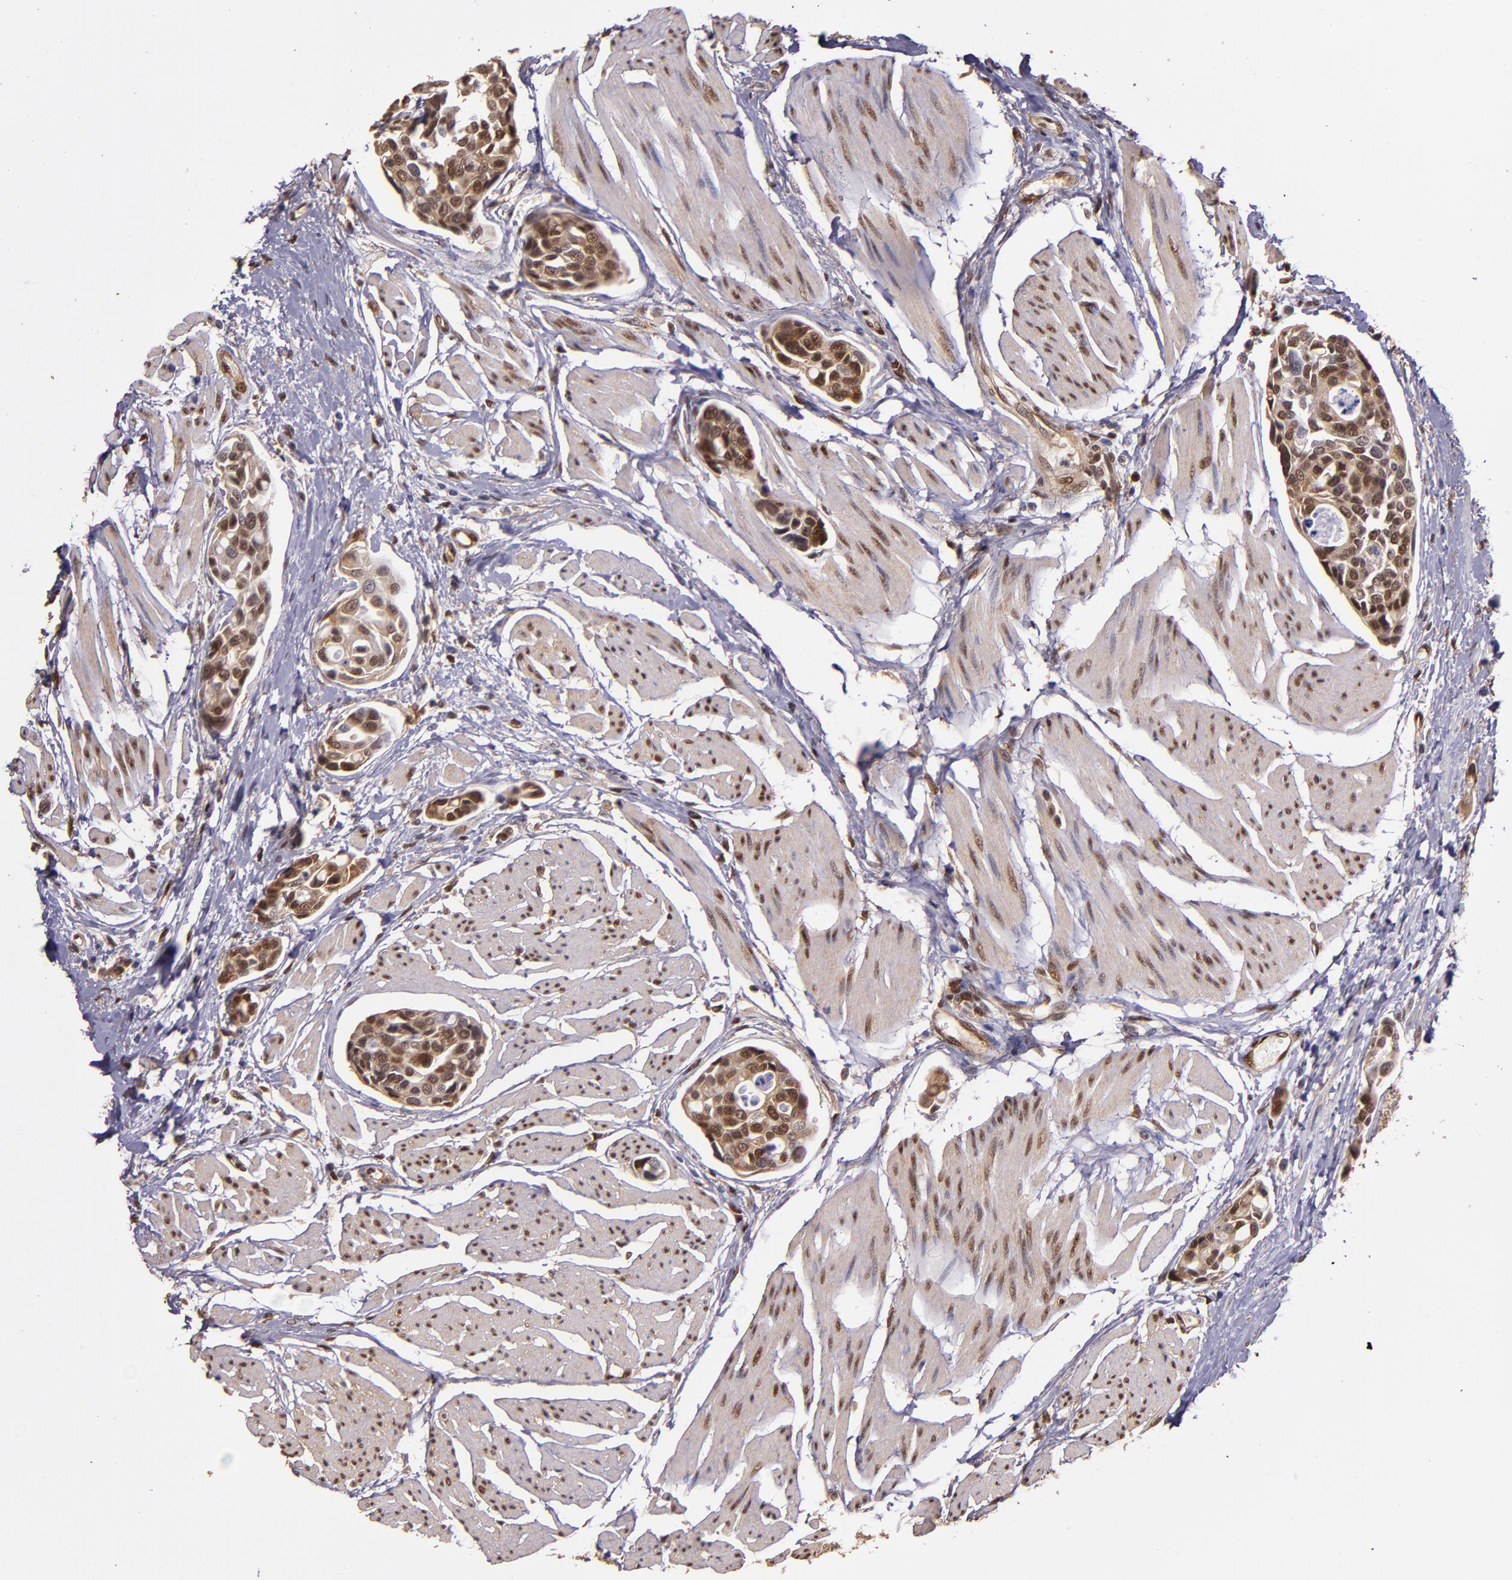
{"staining": {"intensity": "strong", "quantity": ">75%", "location": "cytoplasmic/membranous,nuclear"}, "tissue": "urothelial cancer", "cell_type": "Tumor cells", "image_type": "cancer", "snomed": [{"axis": "morphology", "description": "Urothelial carcinoma, High grade"}, {"axis": "topography", "description": "Urinary bladder"}], "caption": "Human urothelial cancer stained with a protein marker demonstrates strong staining in tumor cells.", "gene": "STAT6", "patient": {"sex": "male", "age": 78}}